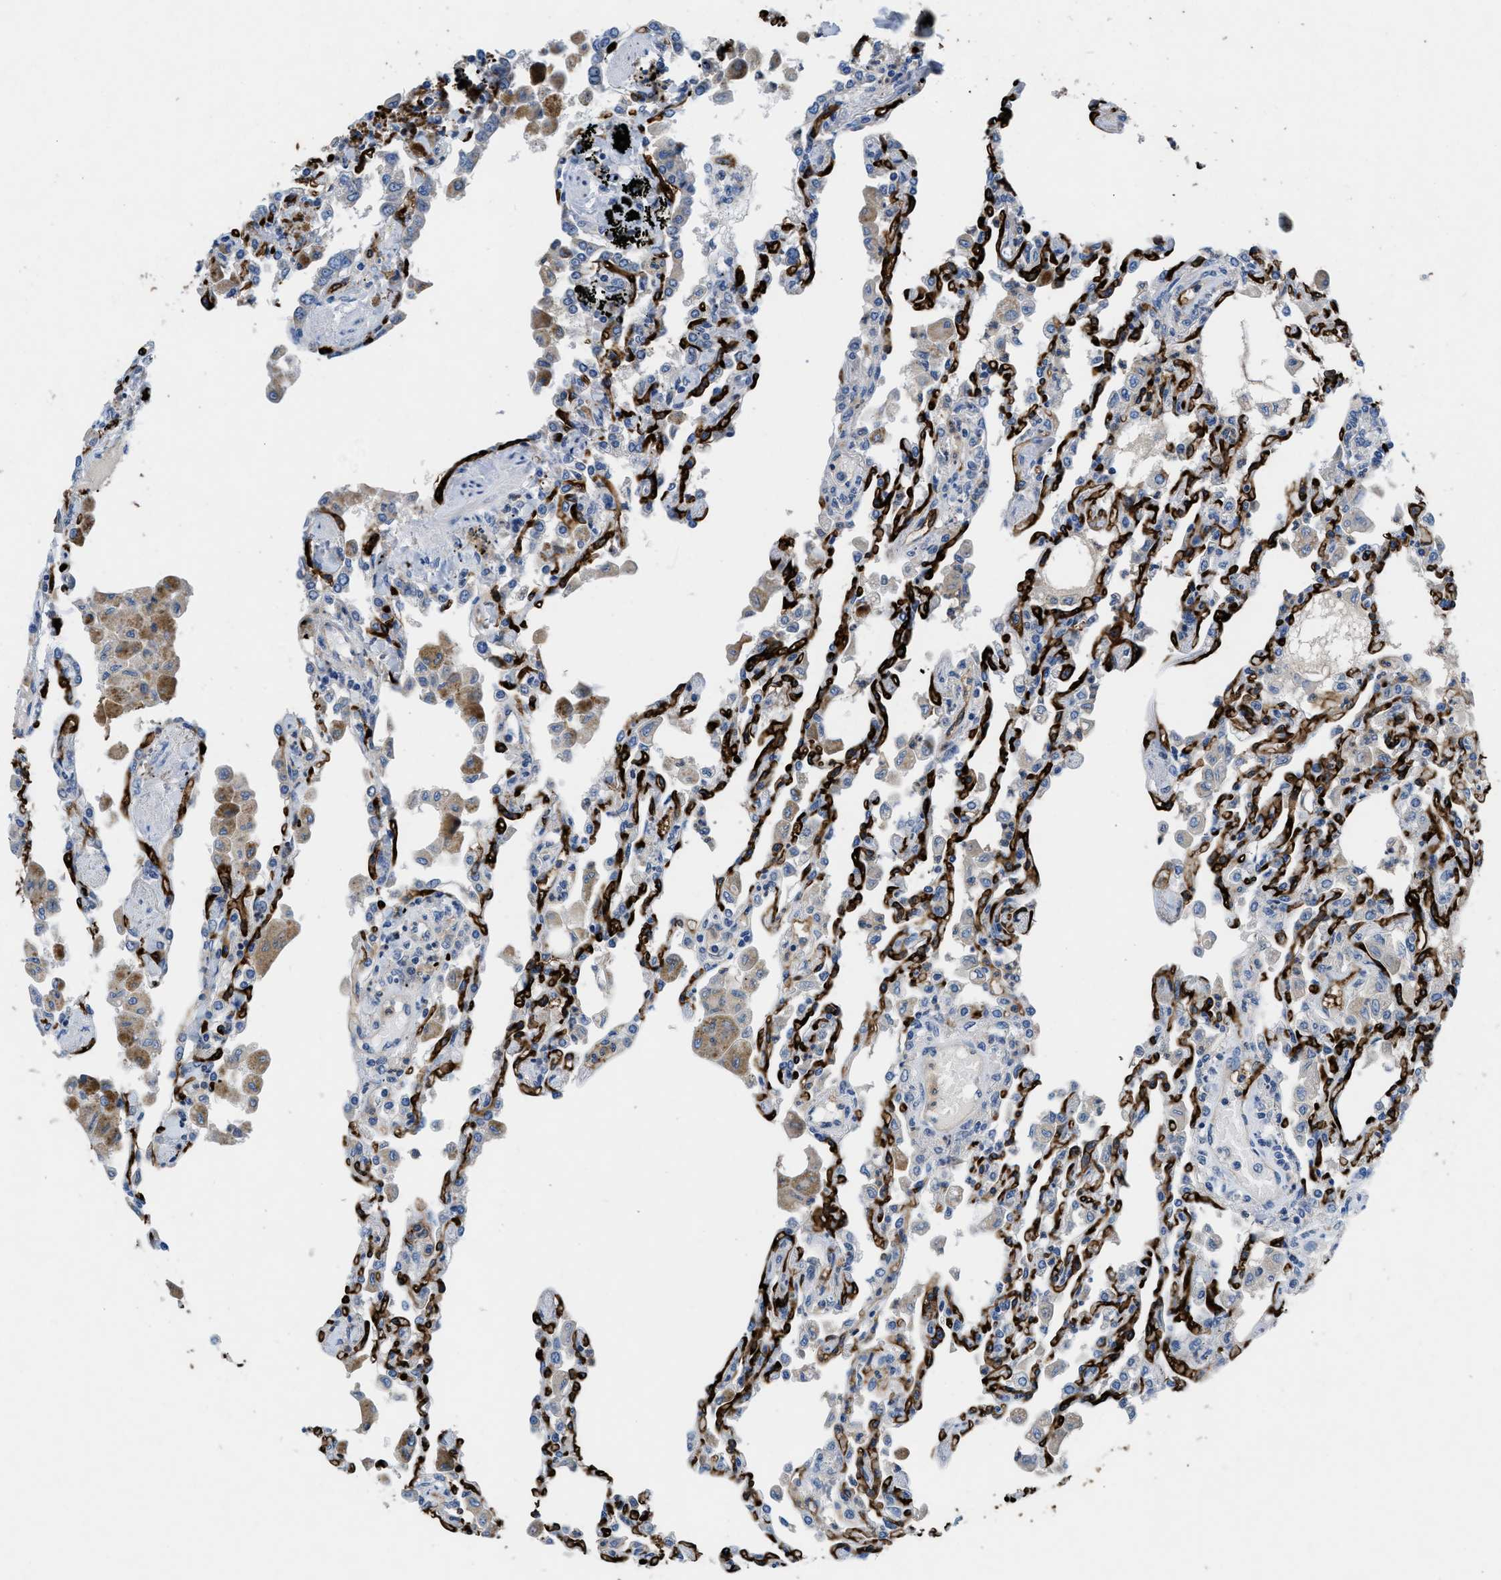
{"staining": {"intensity": "negative", "quantity": "none", "location": "none"}, "tissue": "lung", "cell_type": "Alveolar cells", "image_type": "normal", "snomed": [{"axis": "morphology", "description": "Normal tissue, NOS"}, {"axis": "topography", "description": "Bronchus"}, {"axis": "topography", "description": "Lung"}], "caption": "Immunohistochemistry (IHC) histopathology image of unremarkable lung: human lung stained with DAB demonstrates no significant protein expression in alveolar cells. Nuclei are stained in blue.", "gene": "PGR", "patient": {"sex": "female", "age": 49}}